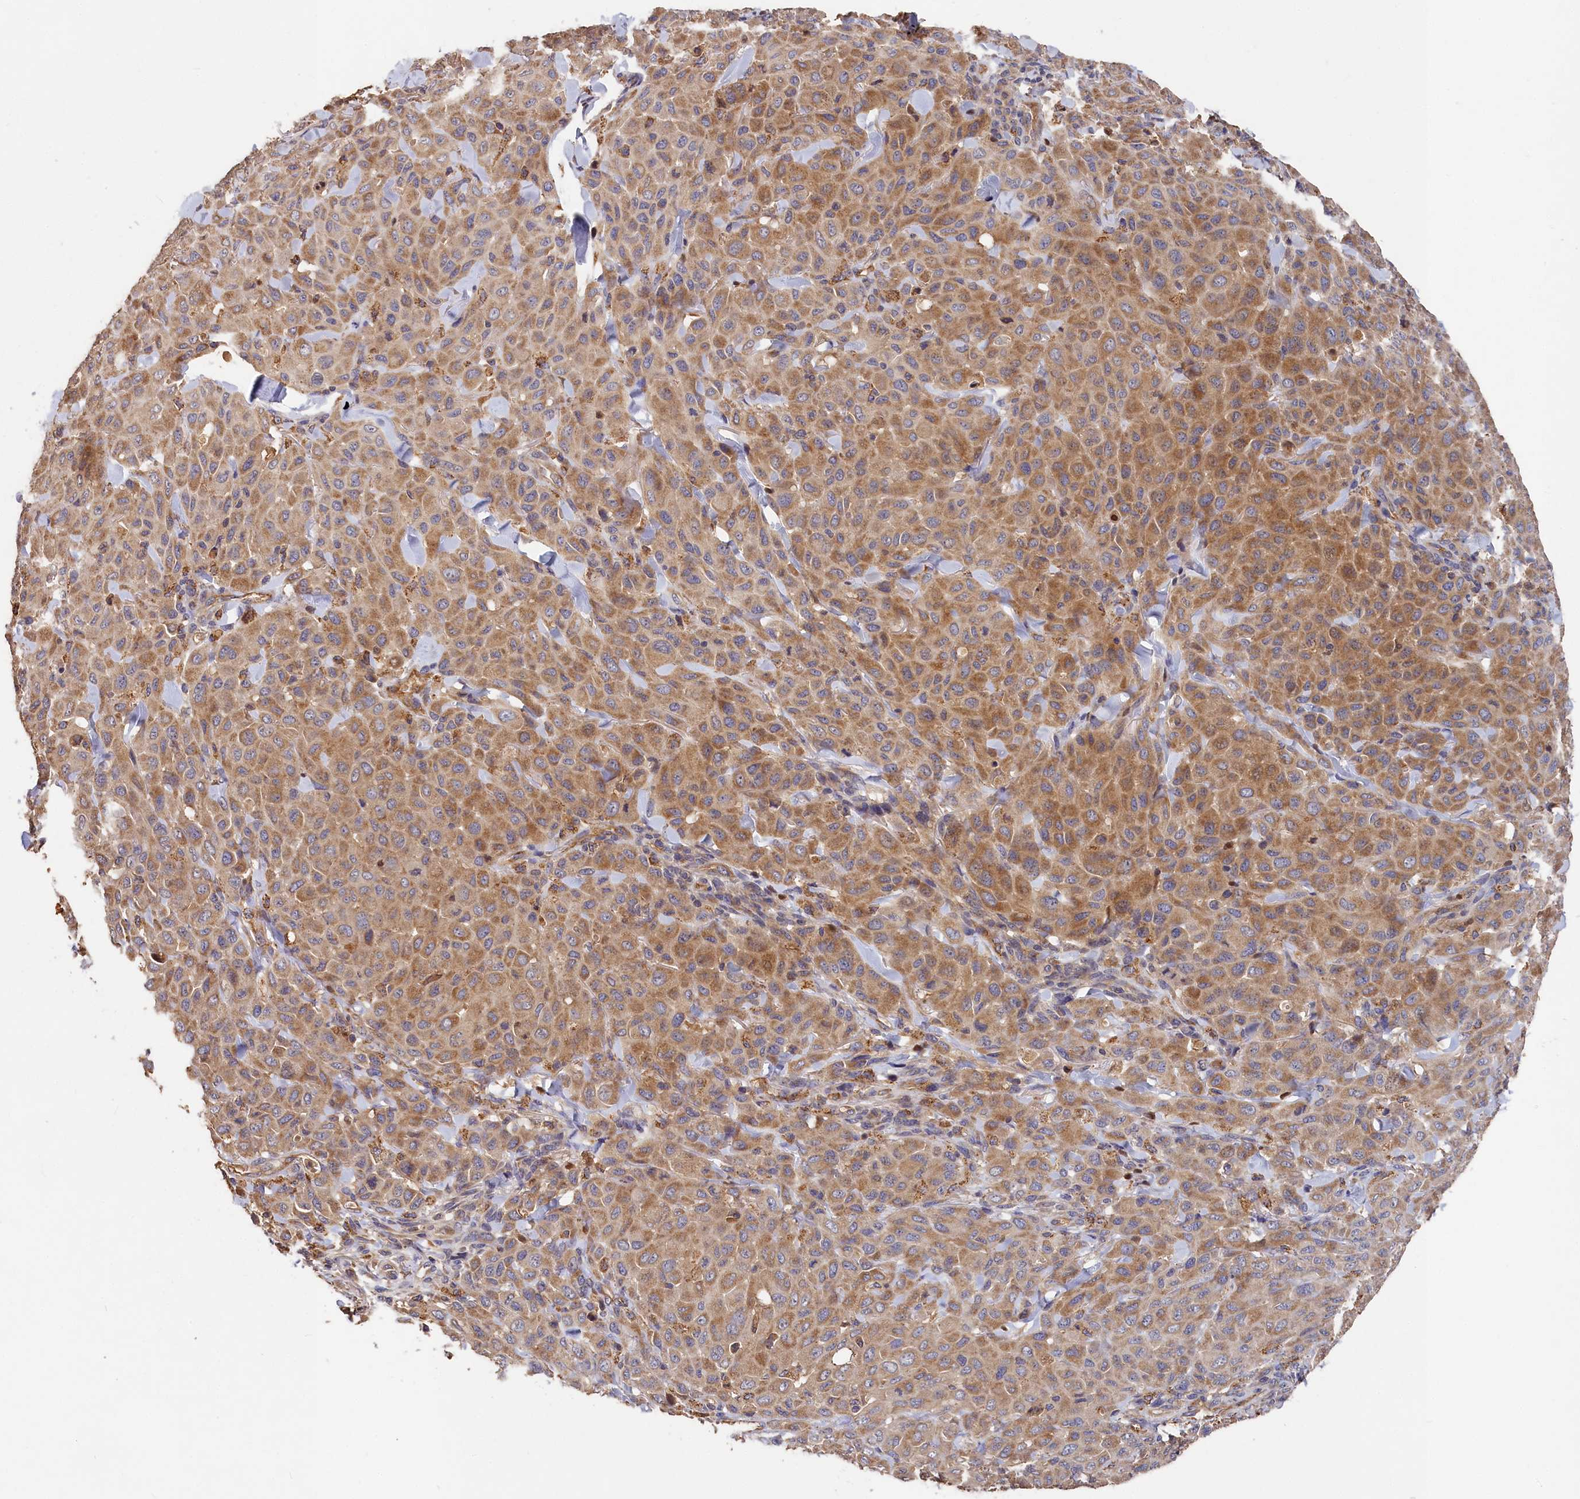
{"staining": {"intensity": "moderate", "quantity": ">75%", "location": "cytoplasmic/membranous"}, "tissue": "melanoma", "cell_type": "Tumor cells", "image_type": "cancer", "snomed": [{"axis": "morphology", "description": "Malignant melanoma, Metastatic site"}, {"axis": "topography", "description": "Skin"}], "caption": "Human melanoma stained for a protein (brown) shows moderate cytoplasmic/membranous positive positivity in approximately >75% of tumor cells.", "gene": "DHRS11", "patient": {"sex": "female", "age": 81}}